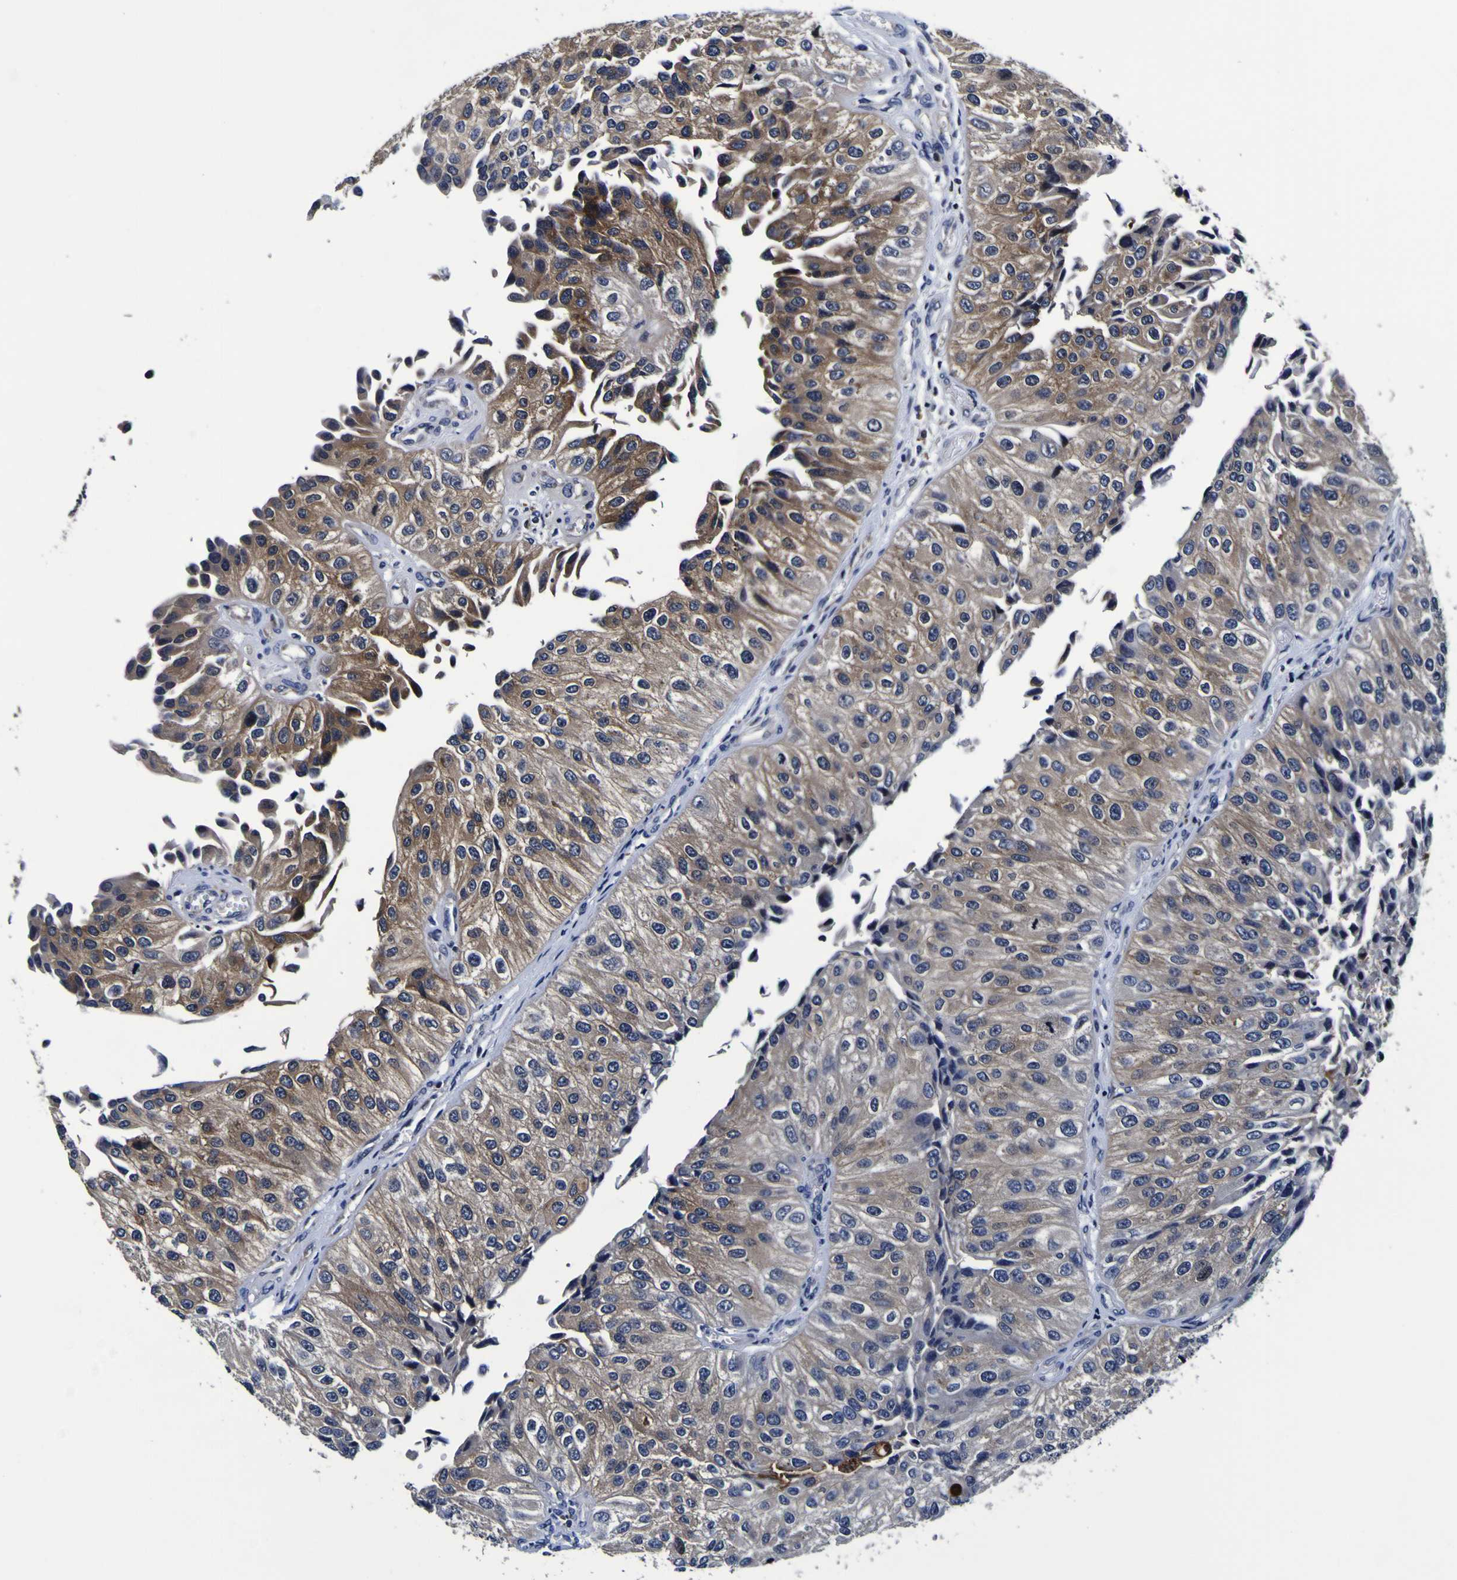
{"staining": {"intensity": "moderate", "quantity": "25%-75%", "location": "cytoplasmic/membranous"}, "tissue": "urothelial cancer", "cell_type": "Tumor cells", "image_type": "cancer", "snomed": [{"axis": "morphology", "description": "Urothelial carcinoma, High grade"}, {"axis": "topography", "description": "Kidney"}, {"axis": "topography", "description": "Urinary bladder"}], "caption": "Immunohistochemical staining of high-grade urothelial carcinoma shows moderate cytoplasmic/membranous protein expression in approximately 25%-75% of tumor cells.", "gene": "SORCS1", "patient": {"sex": "male", "age": 77}}